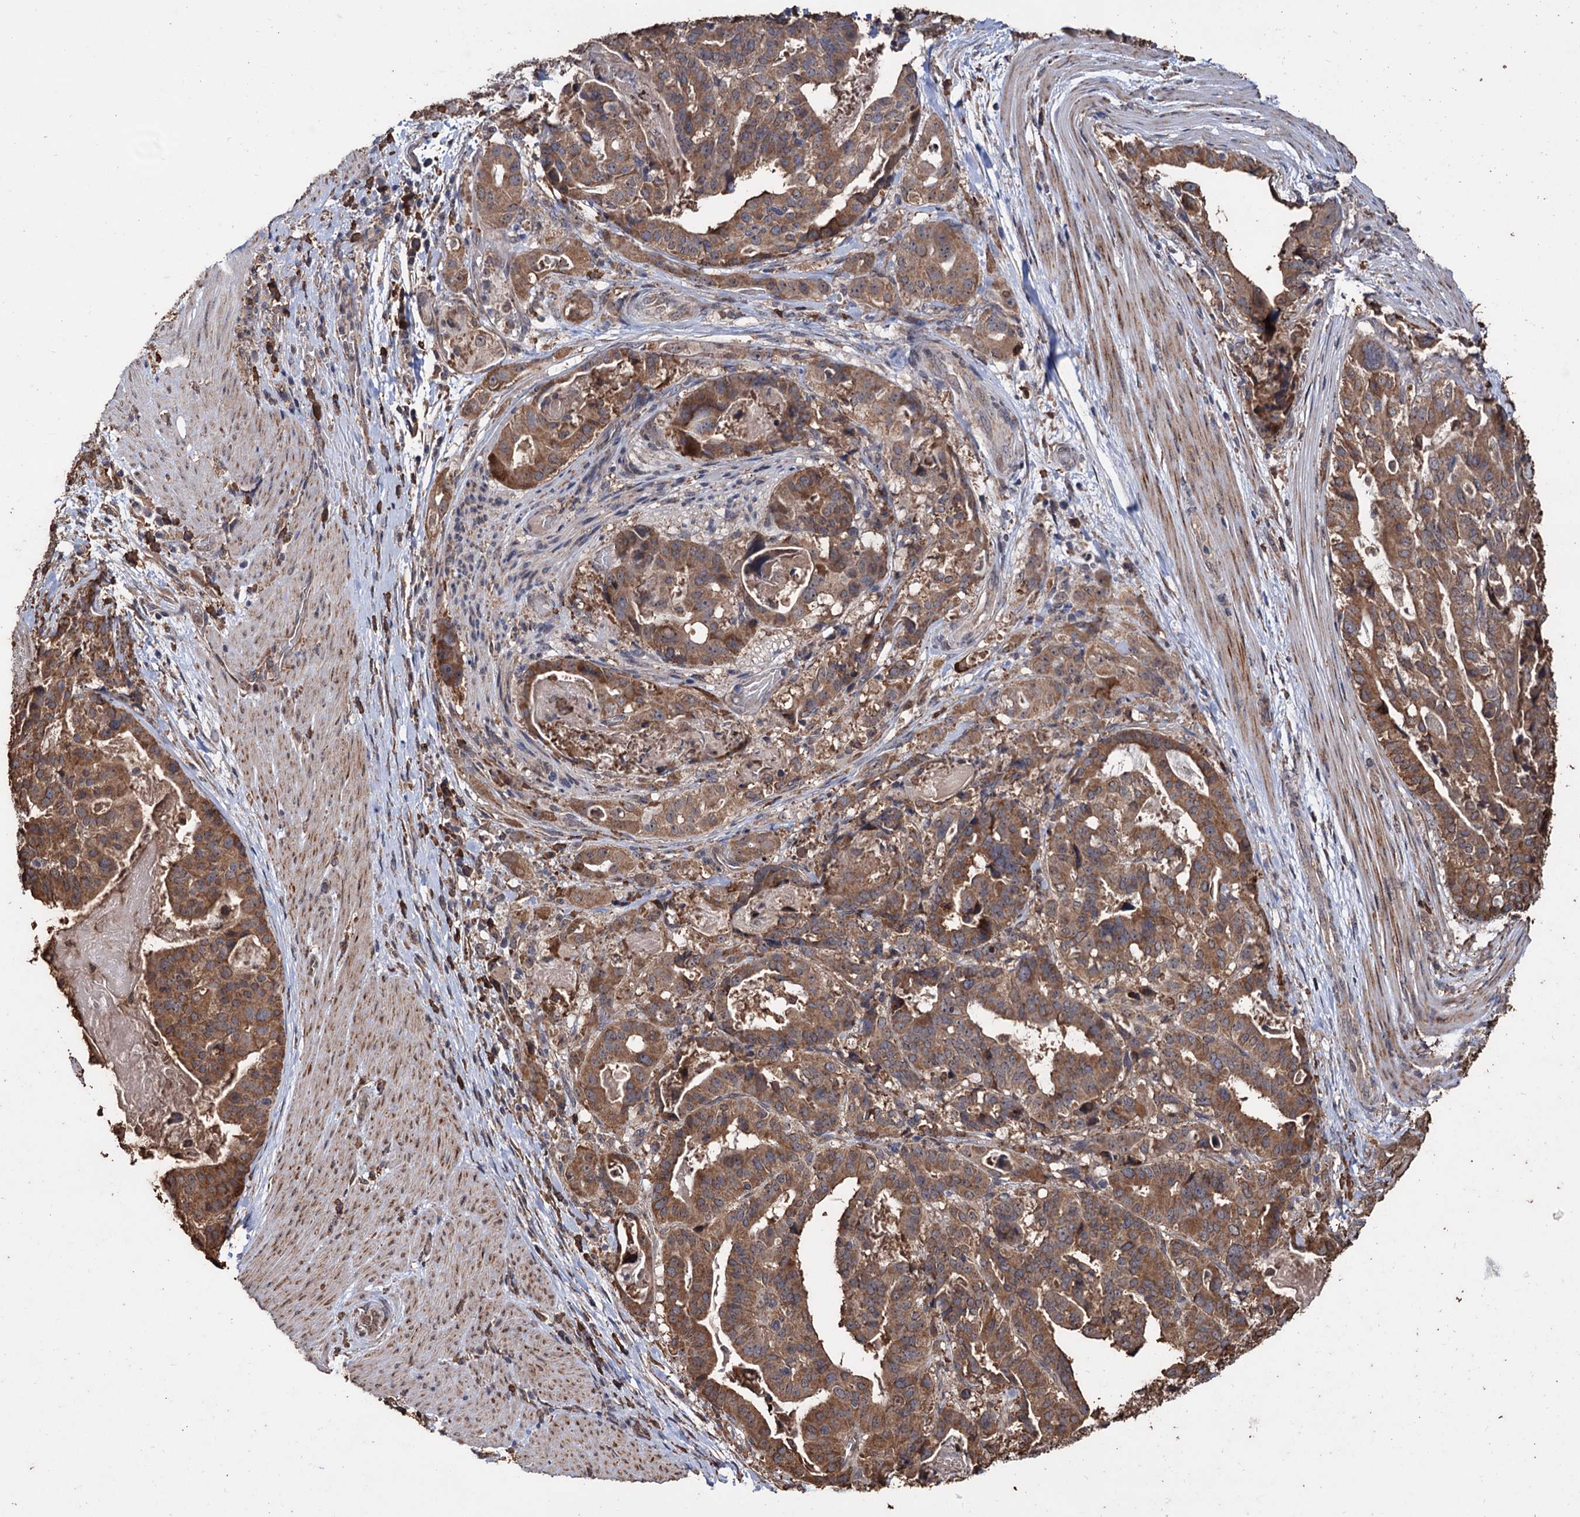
{"staining": {"intensity": "moderate", "quantity": ">75%", "location": "cytoplasmic/membranous"}, "tissue": "stomach cancer", "cell_type": "Tumor cells", "image_type": "cancer", "snomed": [{"axis": "morphology", "description": "Adenocarcinoma, NOS"}, {"axis": "topography", "description": "Stomach"}], "caption": "Human stomach cancer (adenocarcinoma) stained with a protein marker demonstrates moderate staining in tumor cells.", "gene": "TBC1D12", "patient": {"sex": "male", "age": 48}}